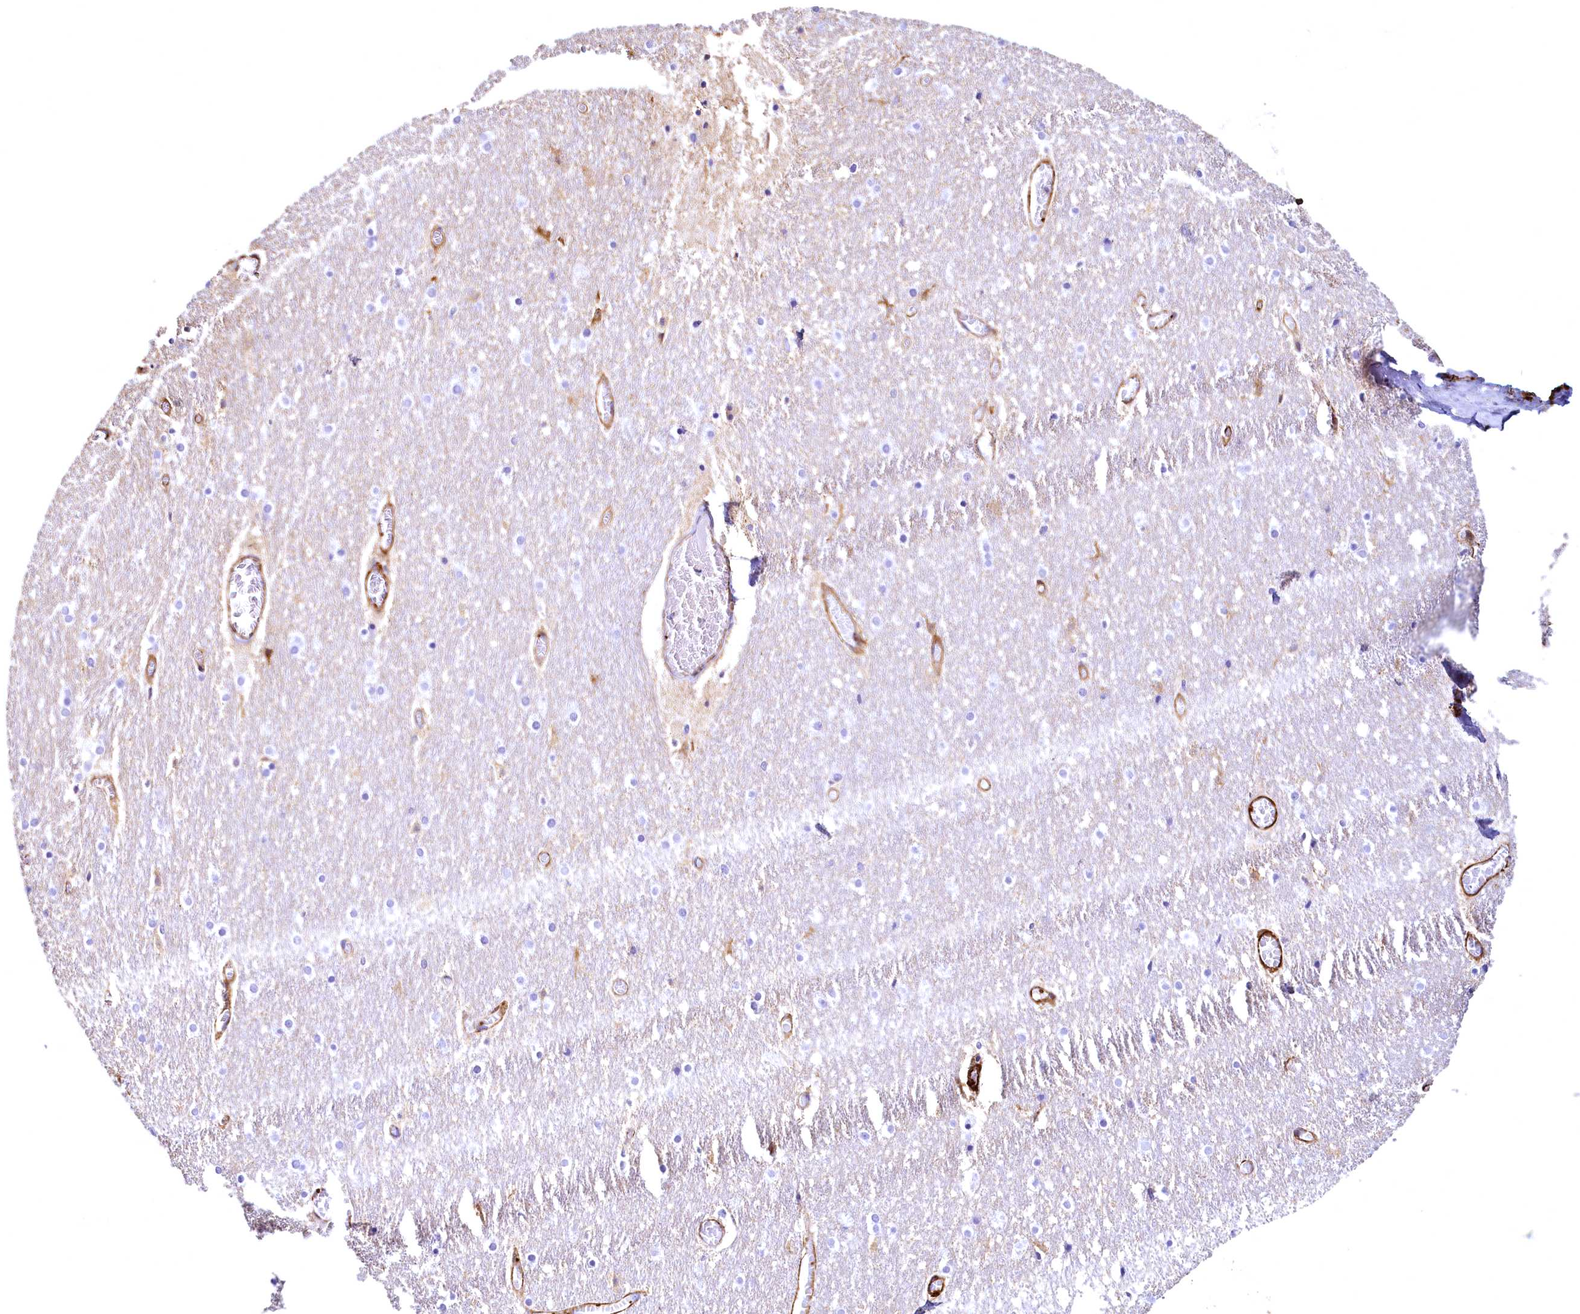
{"staining": {"intensity": "weak", "quantity": "<25%", "location": "cytoplasmic/membranous"}, "tissue": "cerebellum", "cell_type": "Cells in granular layer", "image_type": "normal", "snomed": [{"axis": "morphology", "description": "Normal tissue, NOS"}, {"axis": "topography", "description": "Cerebellum"}], "caption": "The micrograph reveals no staining of cells in granular layer in unremarkable cerebellum.", "gene": "THBS1", "patient": {"sex": "female", "age": 28}}